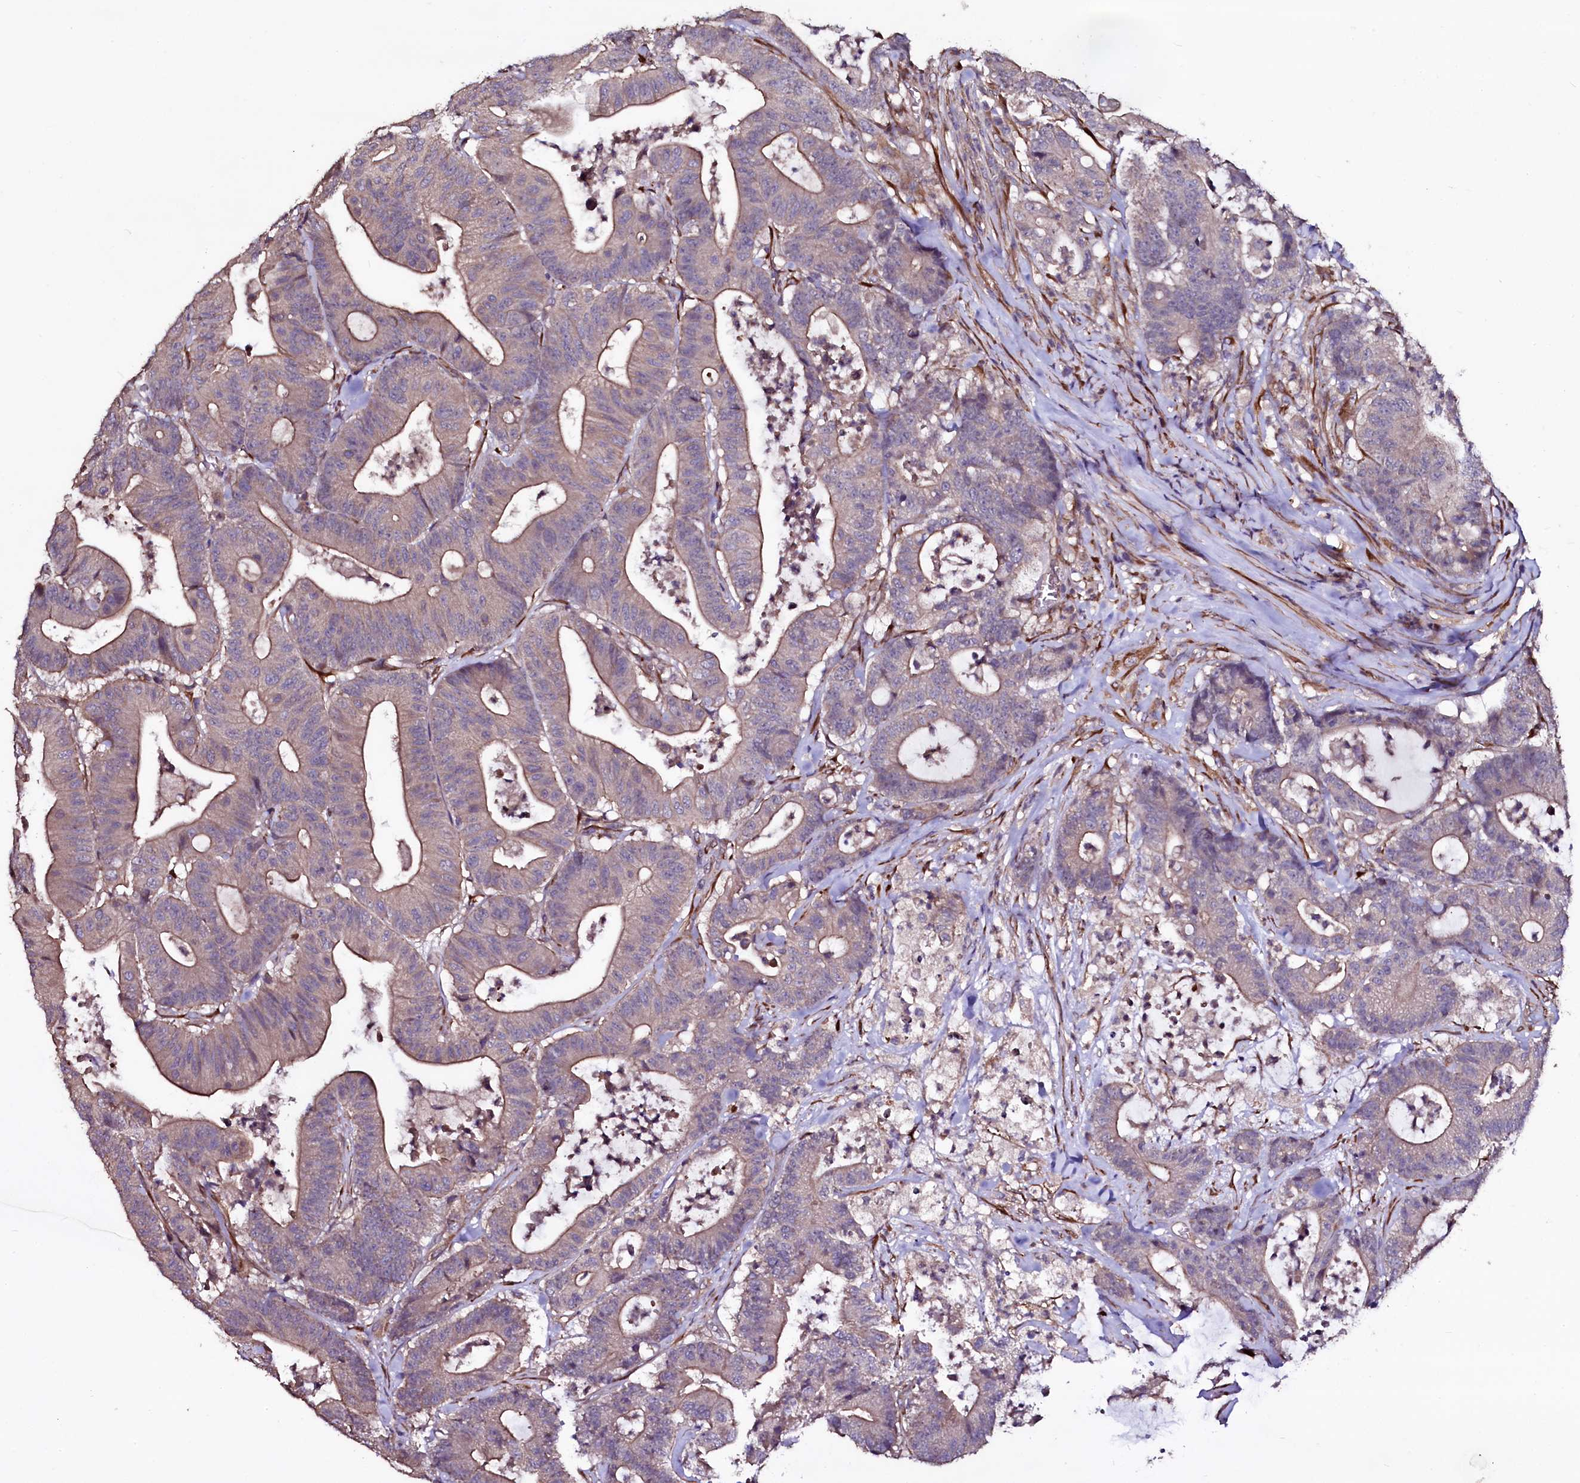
{"staining": {"intensity": "weak", "quantity": ">75%", "location": "cytoplasmic/membranous"}, "tissue": "colorectal cancer", "cell_type": "Tumor cells", "image_type": "cancer", "snomed": [{"axis": "morphology", "description": "Adenocarcinoma, NOS"}, {"axis": "topography", "description": "Colon"}], "caption": "Immunohistochemistry image of neoplastic tissue: human colorectal cancer stained using IHC exhibits low levels of weak protein expression localized specifically in the cytoplasmic/membranous of tumor cells, appearing as a cytoplasmic/membranous brown color.", "gene": "WIPF3", "patient": {"sex": "female", "age": 84}}